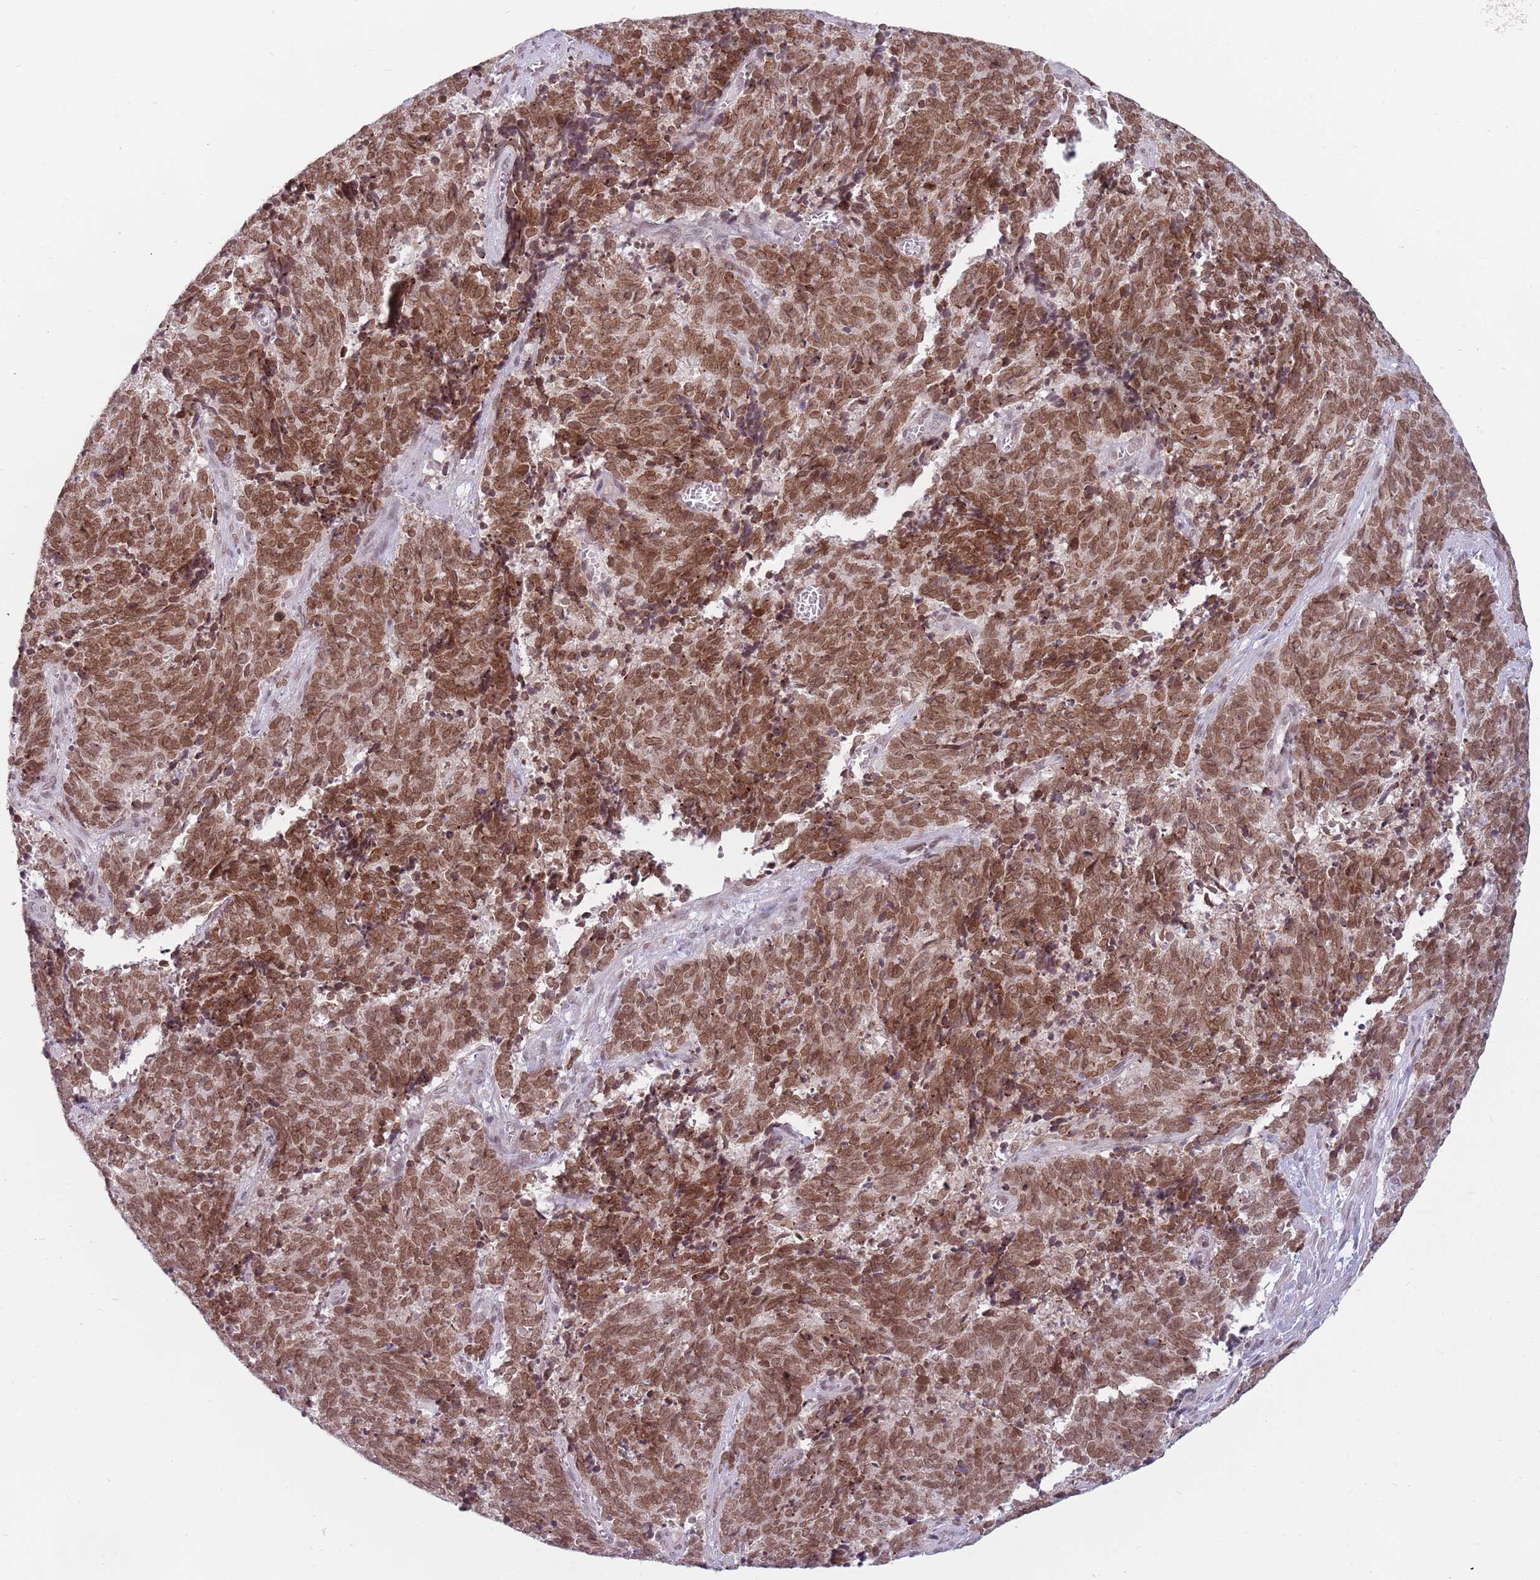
{"staining": {"intensity": "moderate", "quantity": ">75%", "location": "nuclear"}, "tissue": "cervical cancer", "cell_type": "Tumor cells", "image_type": "cancer", "snomed": [{"axis": "morphology", "description": "Squamous cell carcinoma, NOS"}, {"axis": "topography", "description": "Cervix"}], "caption": "Immunohistochemistry photomicrograph of human cervical cancer (squamous cell carcinoma) stained for a protein (brown), which reveals medium levels of moderate nuclear staining in approximately >75% of tumor cells.", "gene": "ZNF574", "patient": {"sex": "female", "age": 29}}